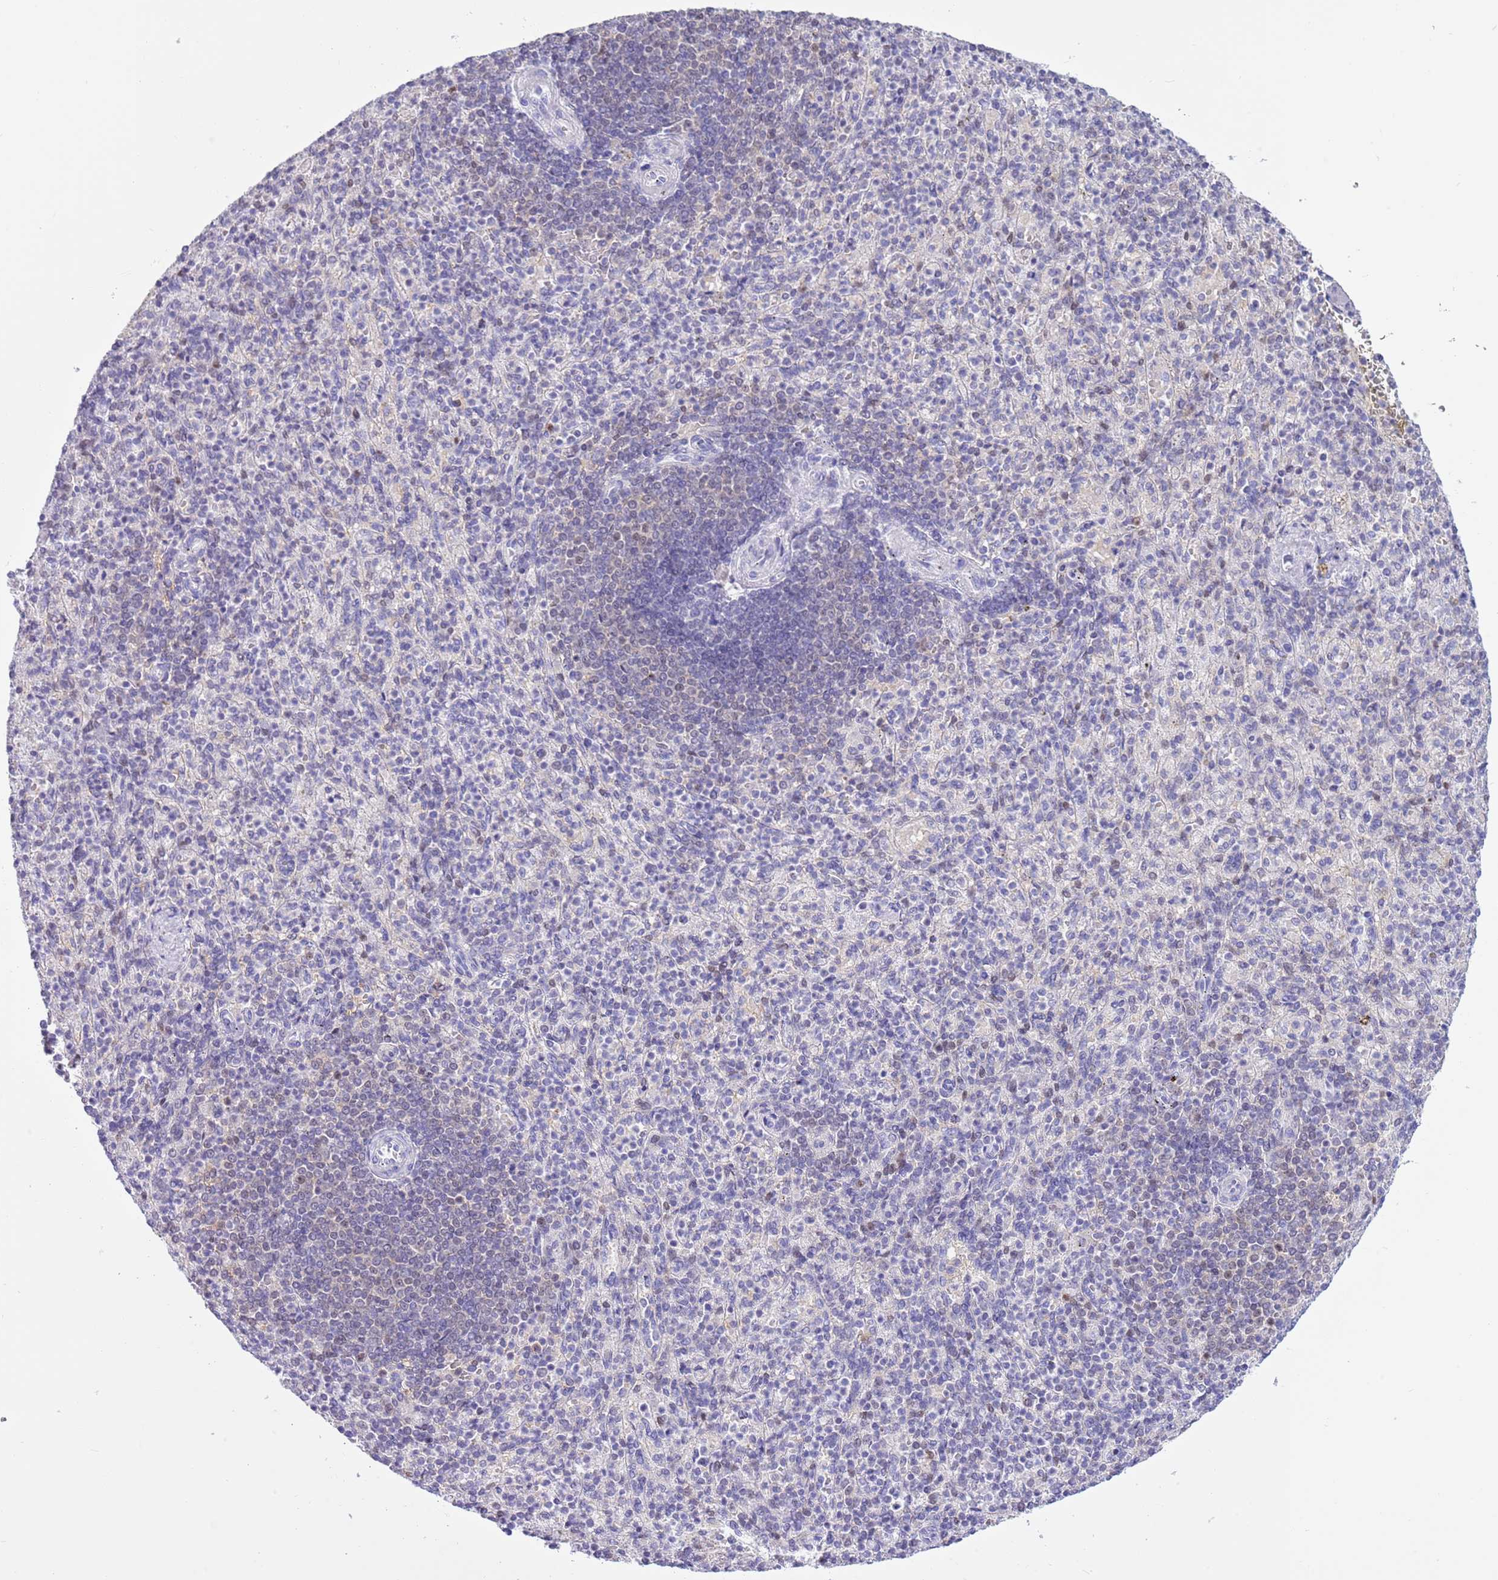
{"staining": {"intensity": "negative", "quantity": "none", "location": "none"}, "tissue": "spleen", "cell_type": "Cells in red pulp", "image_type": "normal", "snomed": [{"axis": "morphology", "description": "Normal tissue, NOS"}, {"axis": "topography", "description": "Spleen"}], "caption": "High power microscopy histopathology image of an IHC micrograph of unremarkable spleen, revealing no significant expression in cells in red pulp. (Stains: DAB (3,3'-diaminobenzidine) immunohistochemistry (IHC) with hematoxylin counter stain, Microscopy: brightfield microscopy at high magnification).", "gene": "DDI2", "patient": {"sex": "female", "age": 74}}